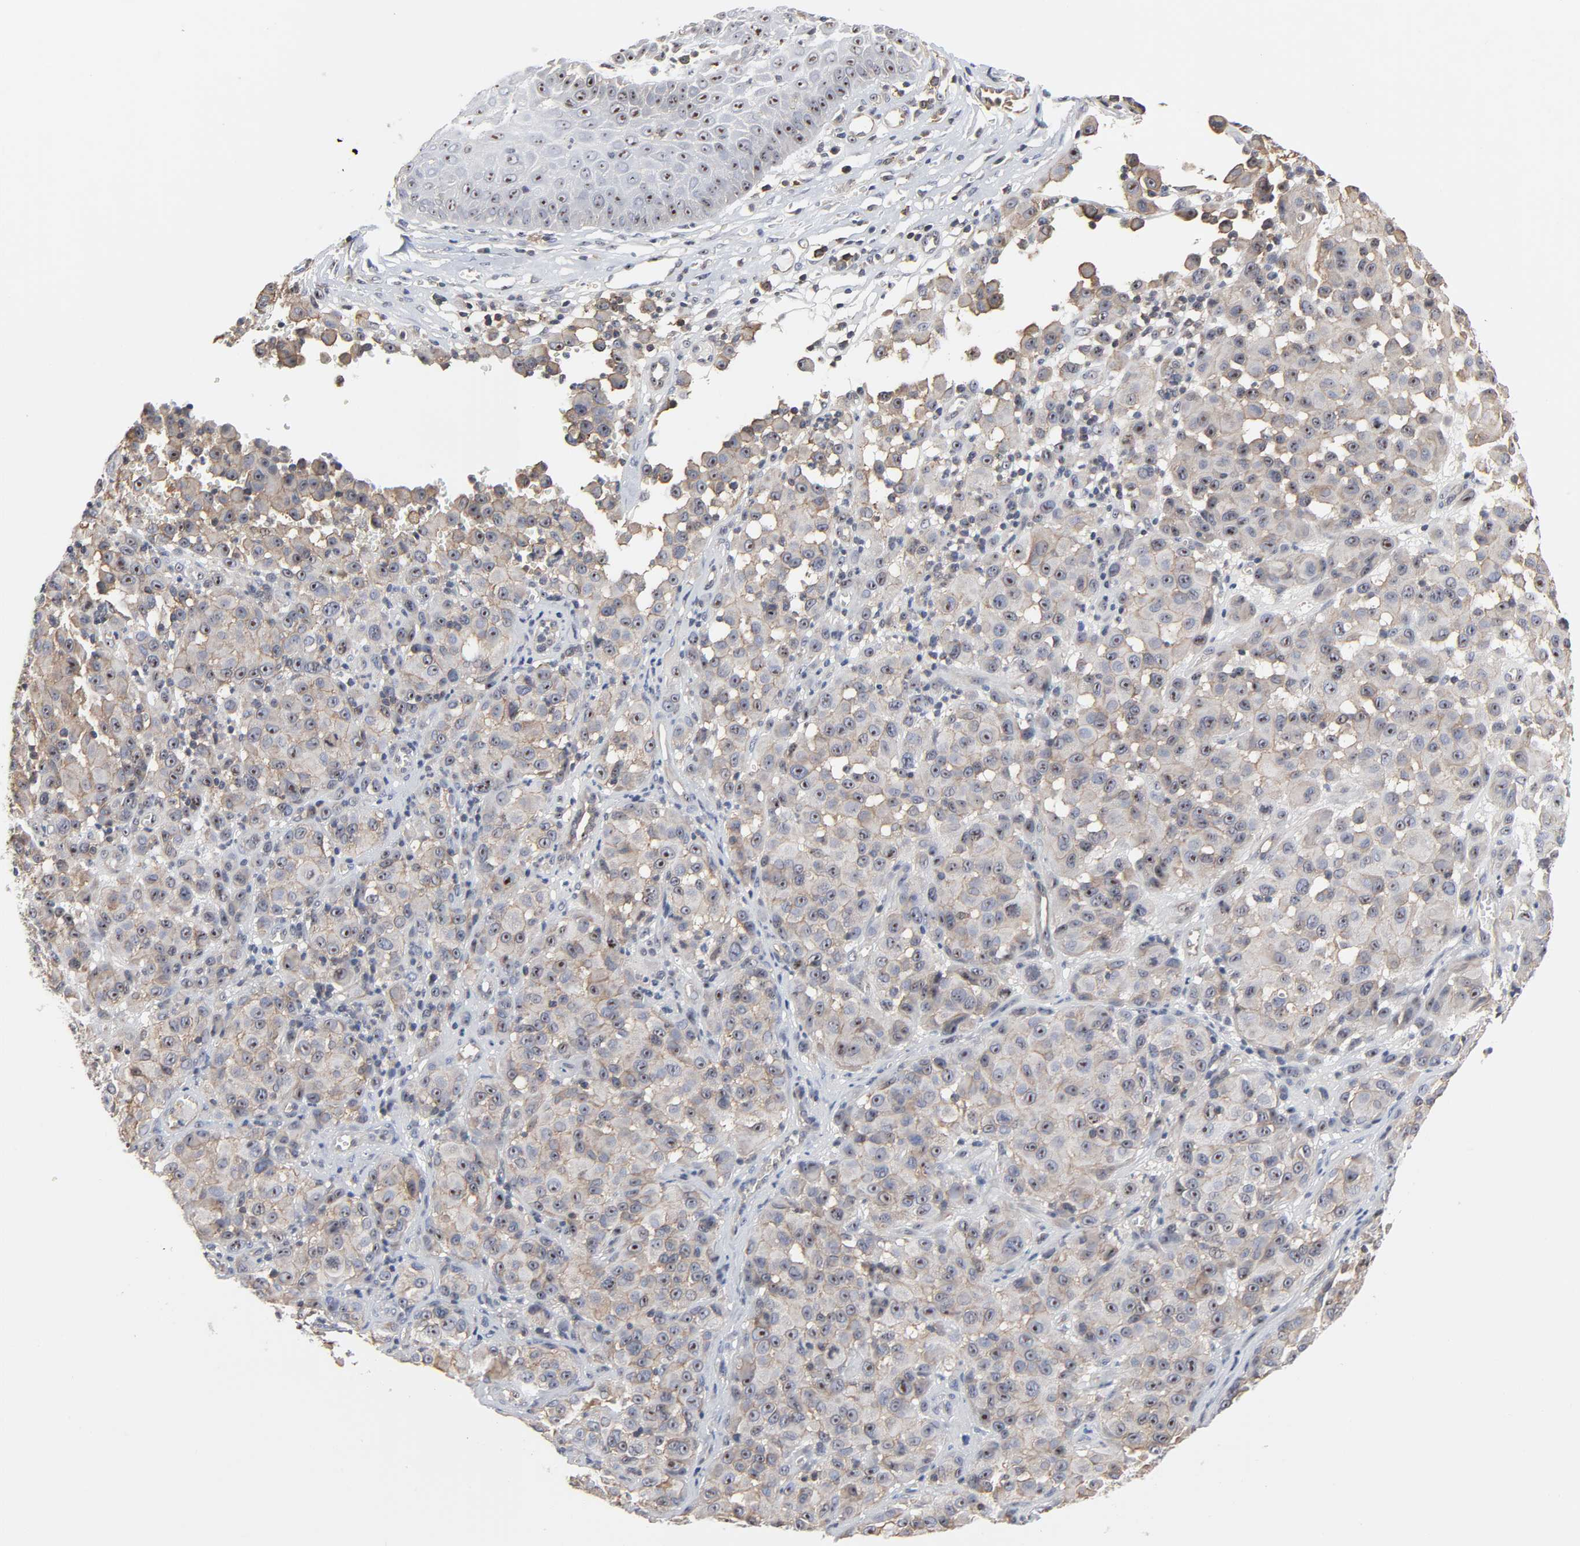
{"staining": {"intensity": "weak", "quantity": ">75%", "location": "cytoplasmic/membranous,nuclear"}, "tissue": "melanoma", "cell_type": "Tumor cells", "image_type": "cancer", "snomed": [{"axis": "morphology", "description": "Malignant melanoma, NOS"}, {"axis": "topography", "description": "Skin"}], "caption": "Tumor cells show low levels of weak cytoplasmic/membranous and nuclear expression in approximately >75% of cells in malignant melanoma.", "gene": "DDX10", "patient": {"sex": "female", "age": 21}}